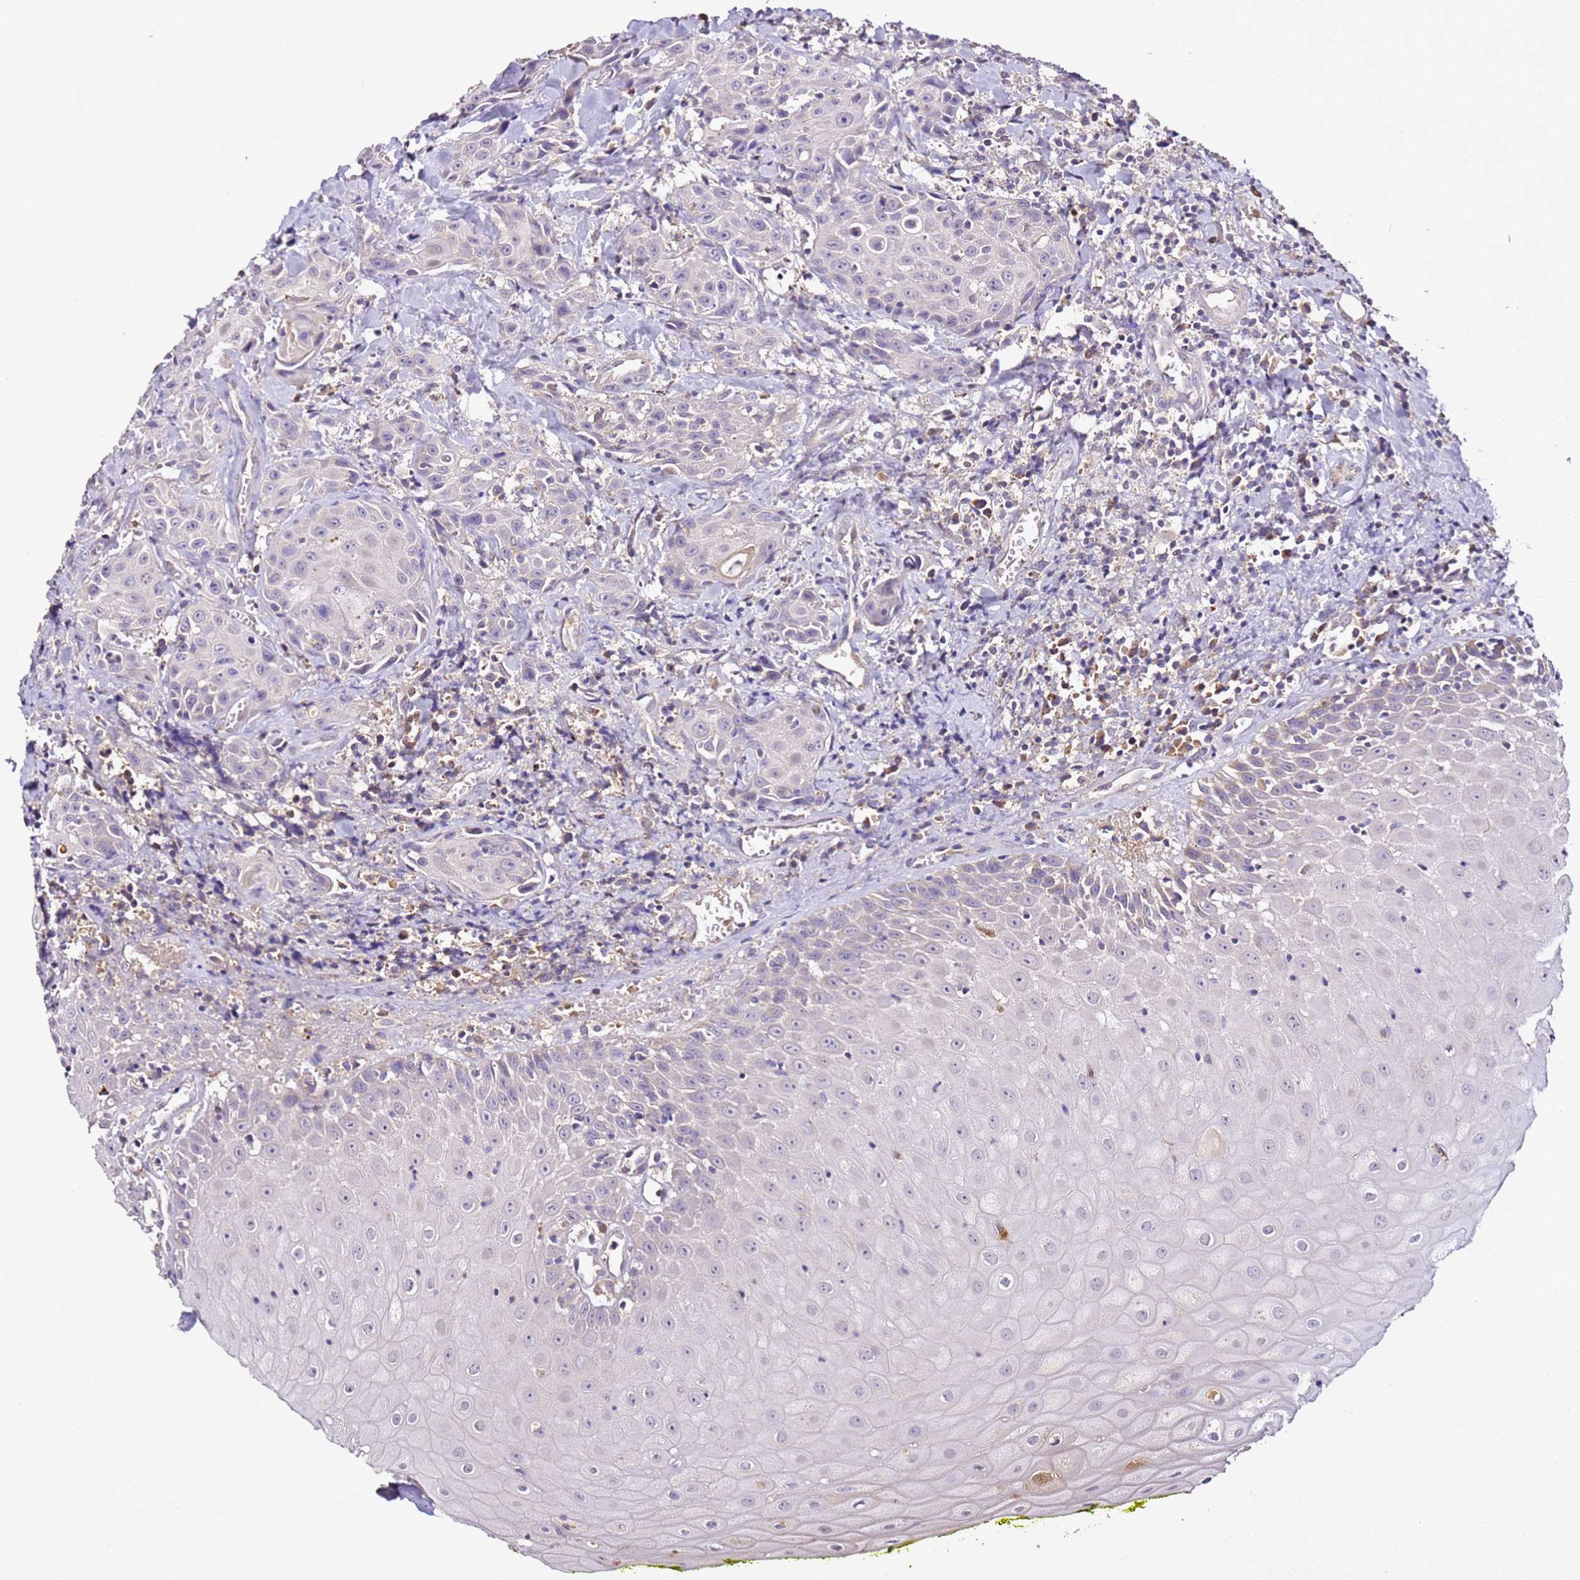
{"staining": {"intensity": "negative", "quantity": "none", "location": "none"}, "tissue": "head and neck cancer", "cell_type": "Tumor cells", "image_type": "cancer", "snomed": [{"axis": "morphology", "description": "Squamous cell carcinoma, NOS"}, {"axis": "topography", "description": "Oral tissue"}, {"axis": "topography", "description": "Head-Neck"}], "caption": "This is an immunohistochemistry (IHC) image of human squamous cell carcinoma (head and neck). There is no expression in tumor cells.", "gene": "OR2B11", "patient": {"sex": "female", "age": 82}}